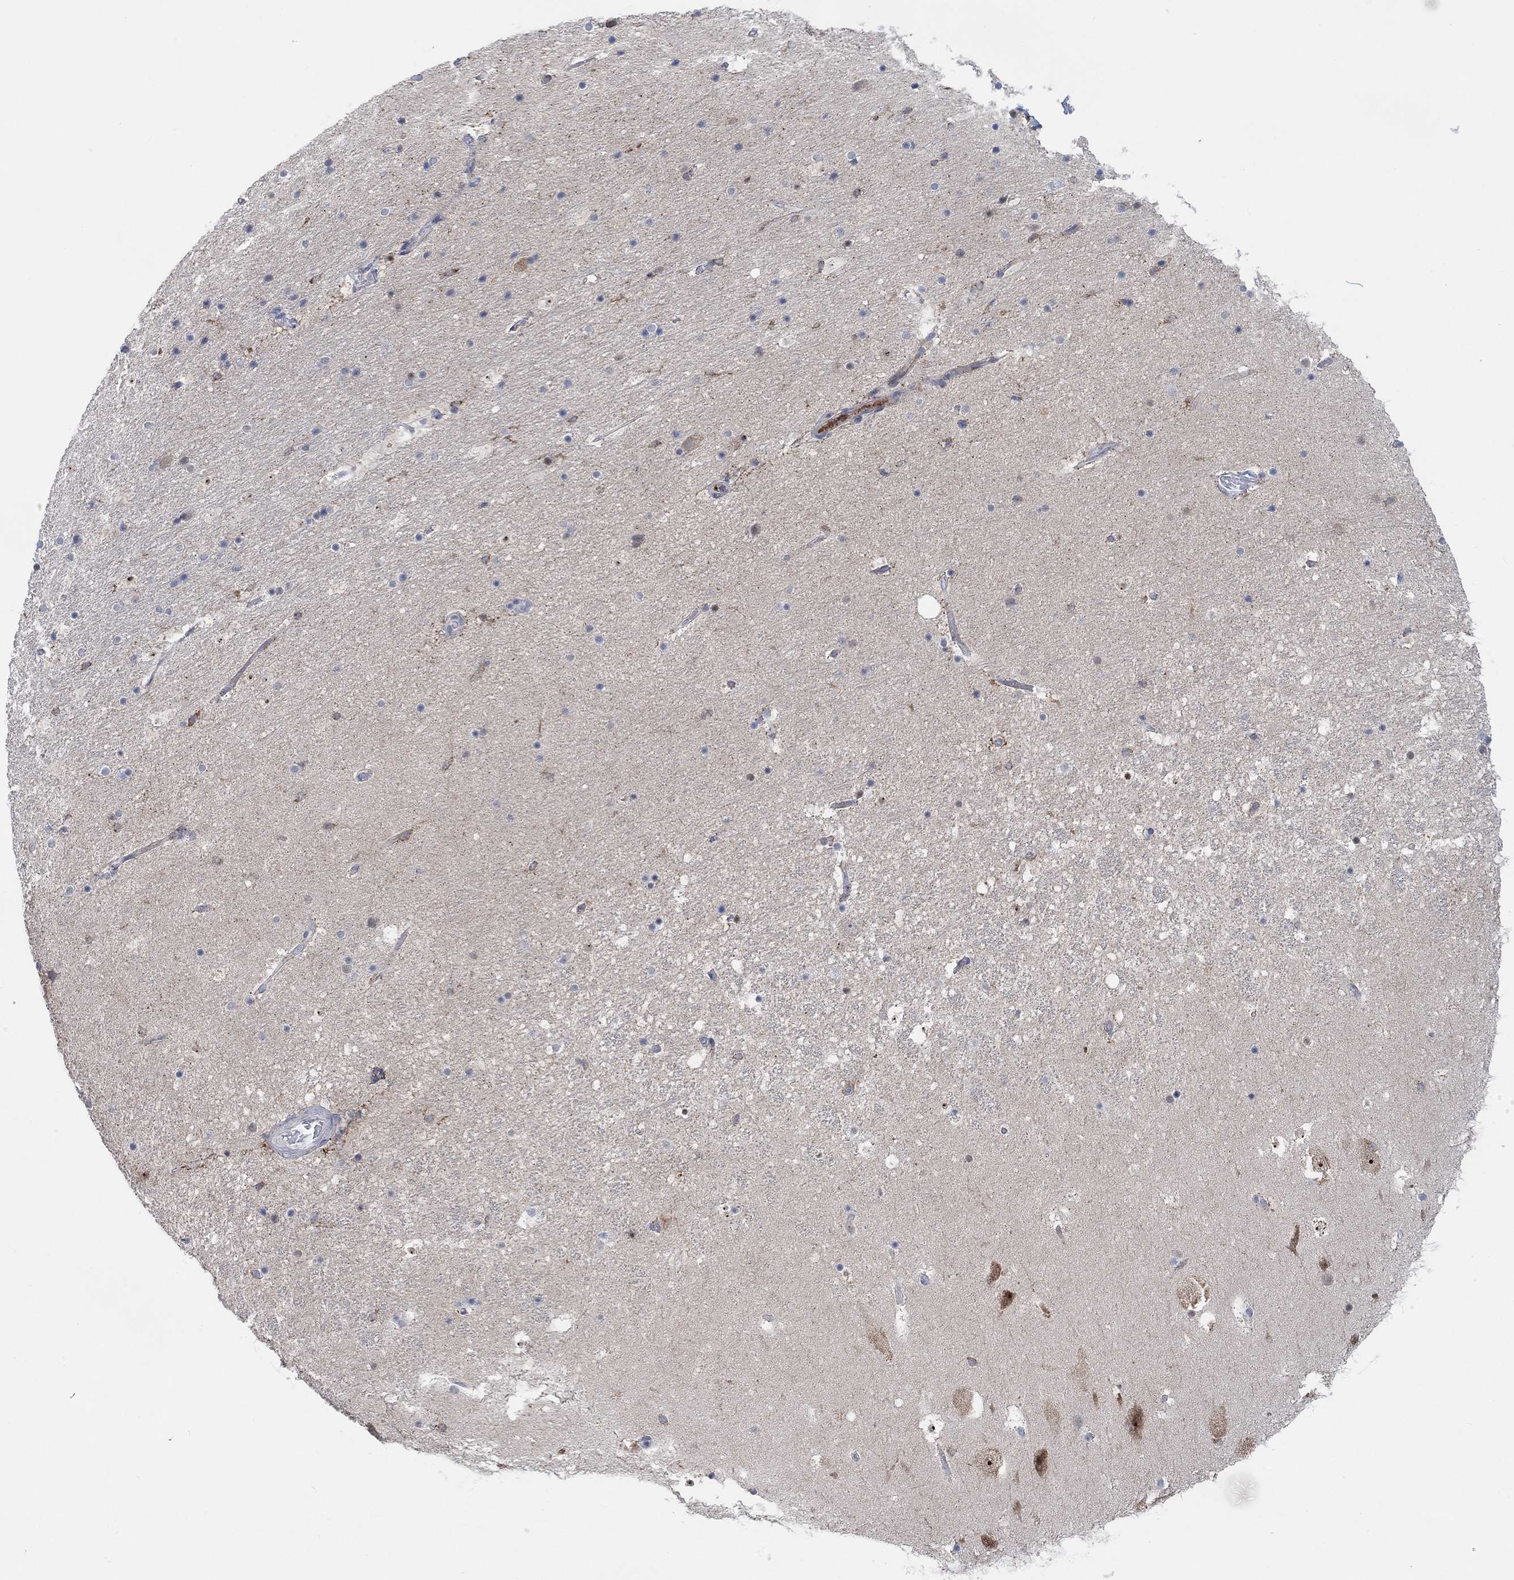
{"staining": {"intensity": "negative", "quantity": "none", "location": "none"}, "tissue": "hippocampus", "cell_type": "Glial cells", "image_type": "normal", "snomed": [{"axis": "morphology", "description": "Normal tissue, NOS"}, {"axis": "topography", "description": "Hippocampus"}], "caption": "IHC of unremarkable hippocampus displays no staining in glial cells. (IHC, brightfield microscopy, high magnification).", "gene": "PMFBP1", "patient": {"sex": "male", "age": 51}}